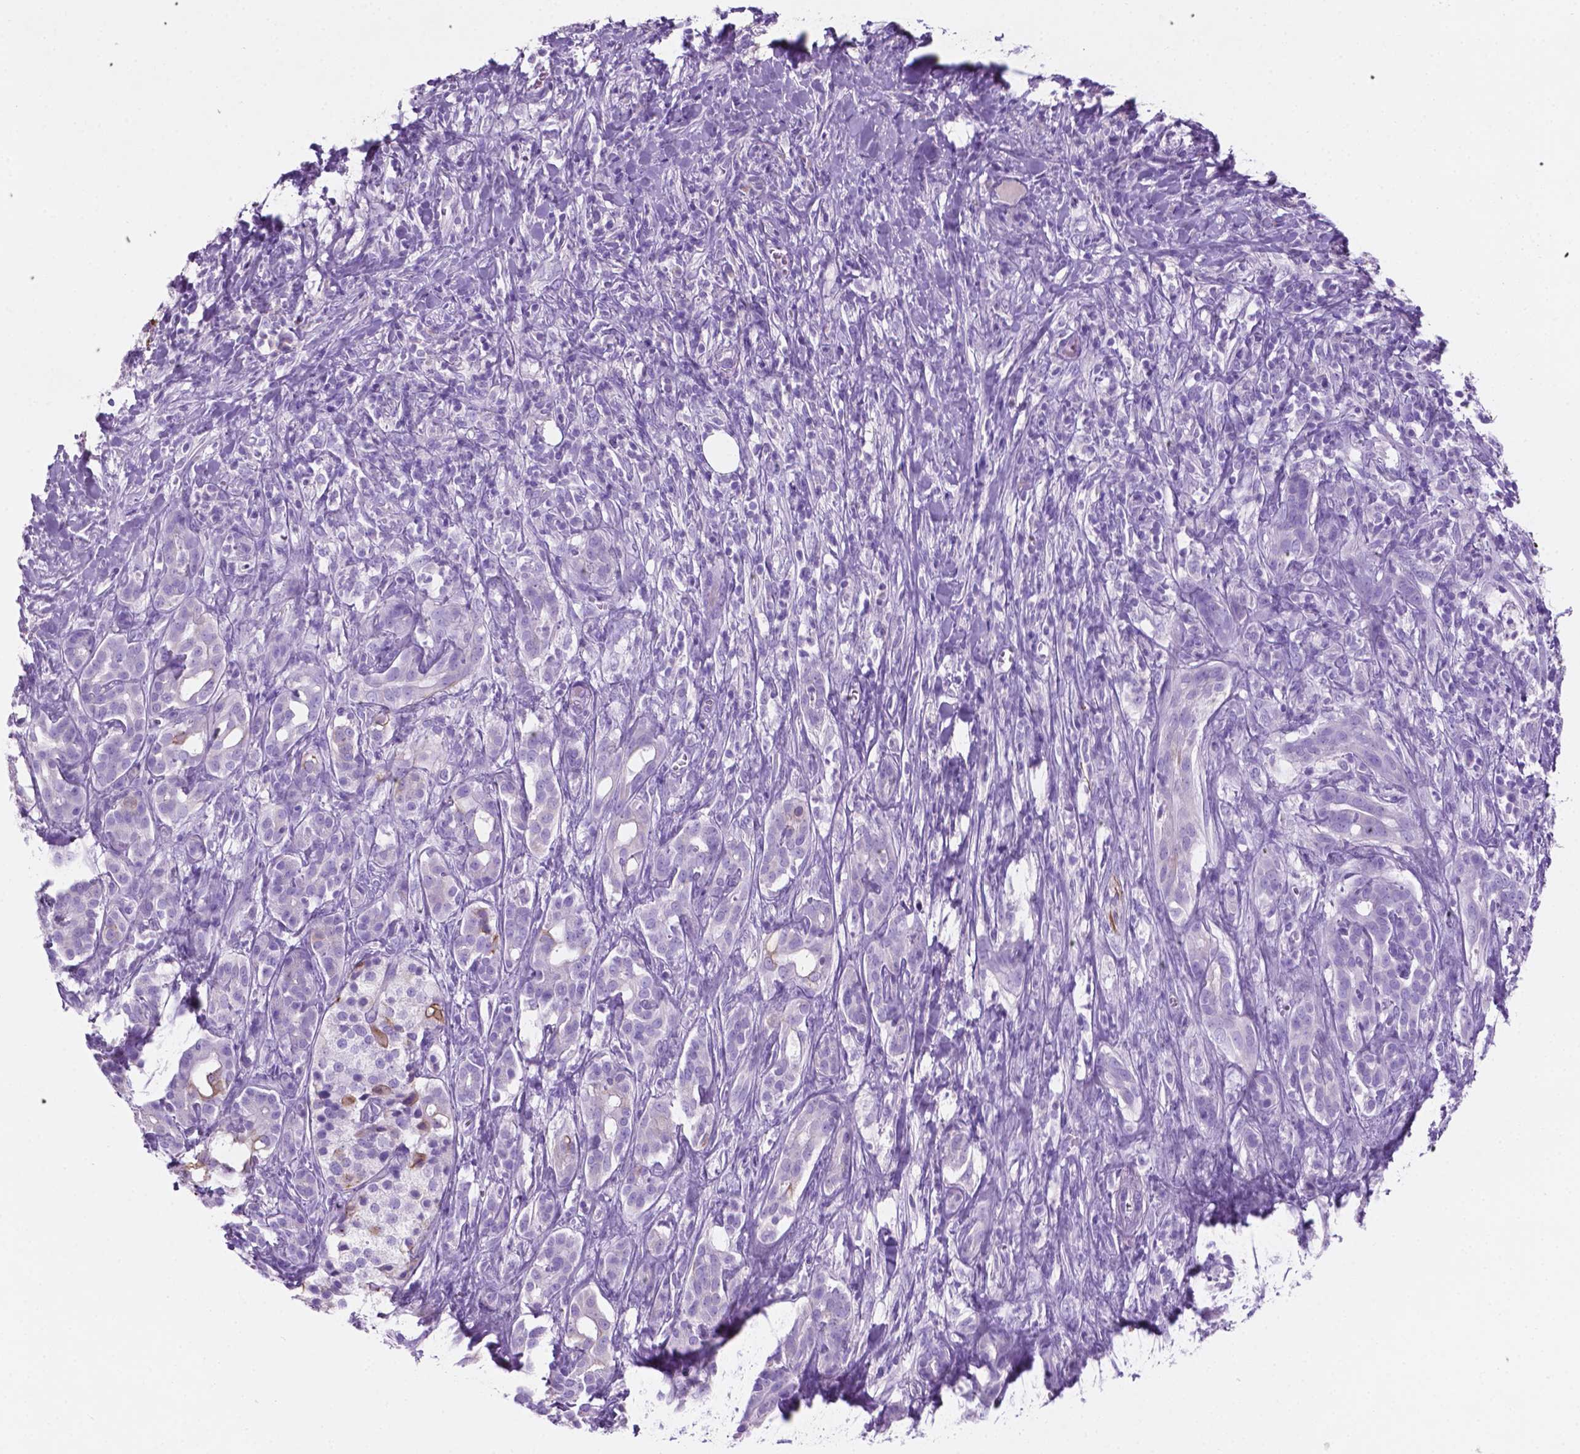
{"staining": {"intensity": "negative", "quantity": "none", "location": "none"}, "tissue": "pancreatic cancer", "cell_type": "Tumor cells", "image_type": "cancer", "snomed": [{"axis": "morphology", "description": "Adenocarcinoma, NOS"}, {"axis": "topography", "description": "Pancreas"}], "caption": "A photomicrograph of human pancreatic adenocarcinoma is negative for staining in tumor cells. (DAB immunohistochemistry, high magnification).", "gene": "POU4F1", "patient": {"sex": "male", "age": 61}}